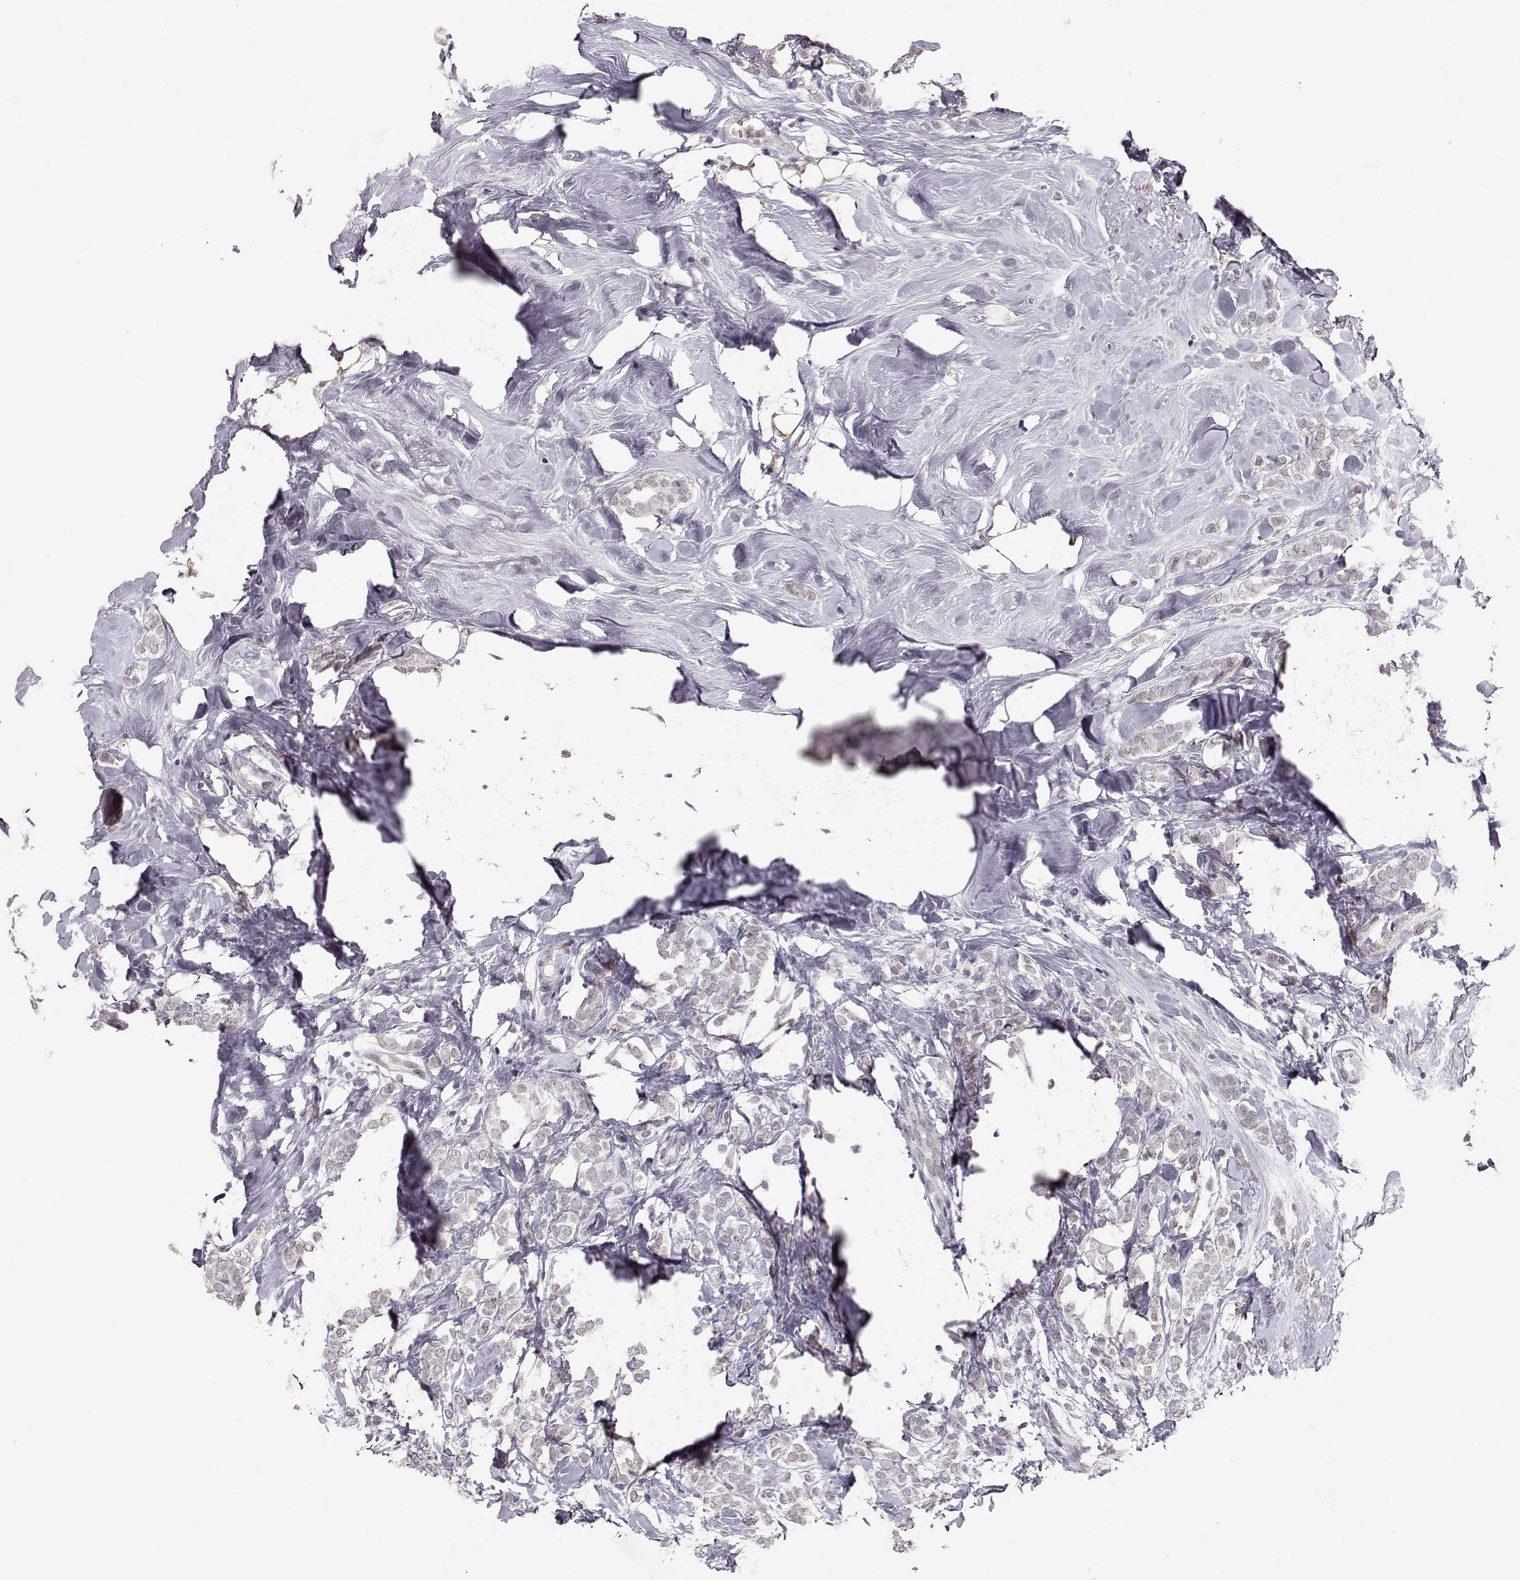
{"staining": {"intensity": "negative", "quantity": "none", "location": "none"}, "tissue": "breast cancer", "cell_type": "Tumor cells", "image_type": "cancer", "snomed": [{"axis": "morphology", "description": "Lobular carcinoma"}, {"axis": "topography", "description": "Breast"}], "caption": "The micrograph shows no staining of tumor cells in breast cancer.", "gene": "POU1F1", "patient": {"sex": "female", "age": 49}}